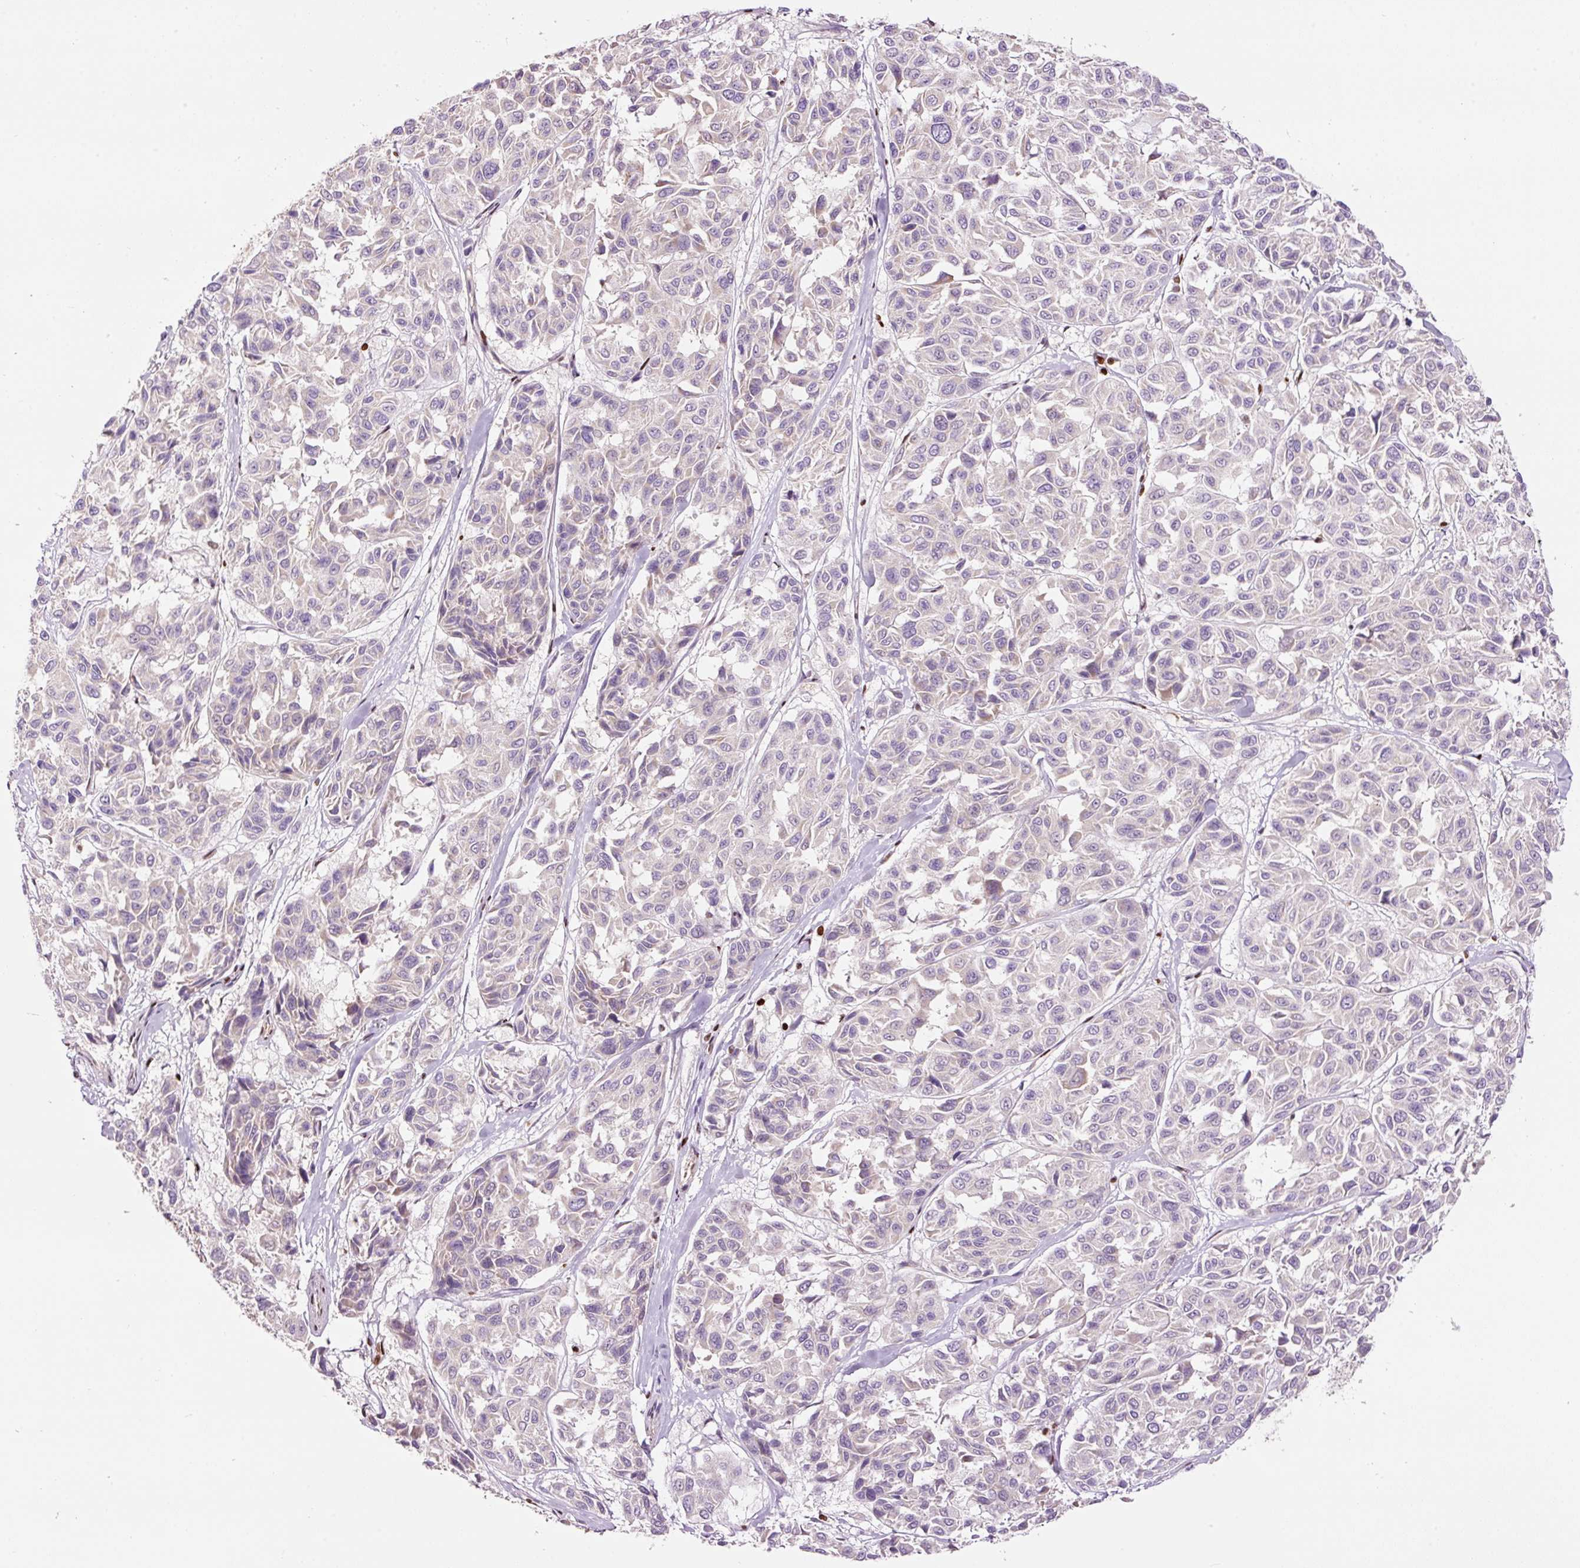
{"staining": {"intensity": "negative", "quantity": "none", "location": "none"}, "tissue": "melanoma", "cell_type": "Tumor cells", "image_type": "cancer", "snomed": [{"axis": "morphology", "description": "Malignant melanoma, NOS"}, {"axis": "topography", "description": "Skin"}], "caption": "Tumor cells show no significant positivity in malignant melanoma. (Brightfield microscopy of DAB immunohistochemistry (IHC) at high magnification).", "gene": "TMEM8B", "patient": {"sex": "female", "age": 66}}